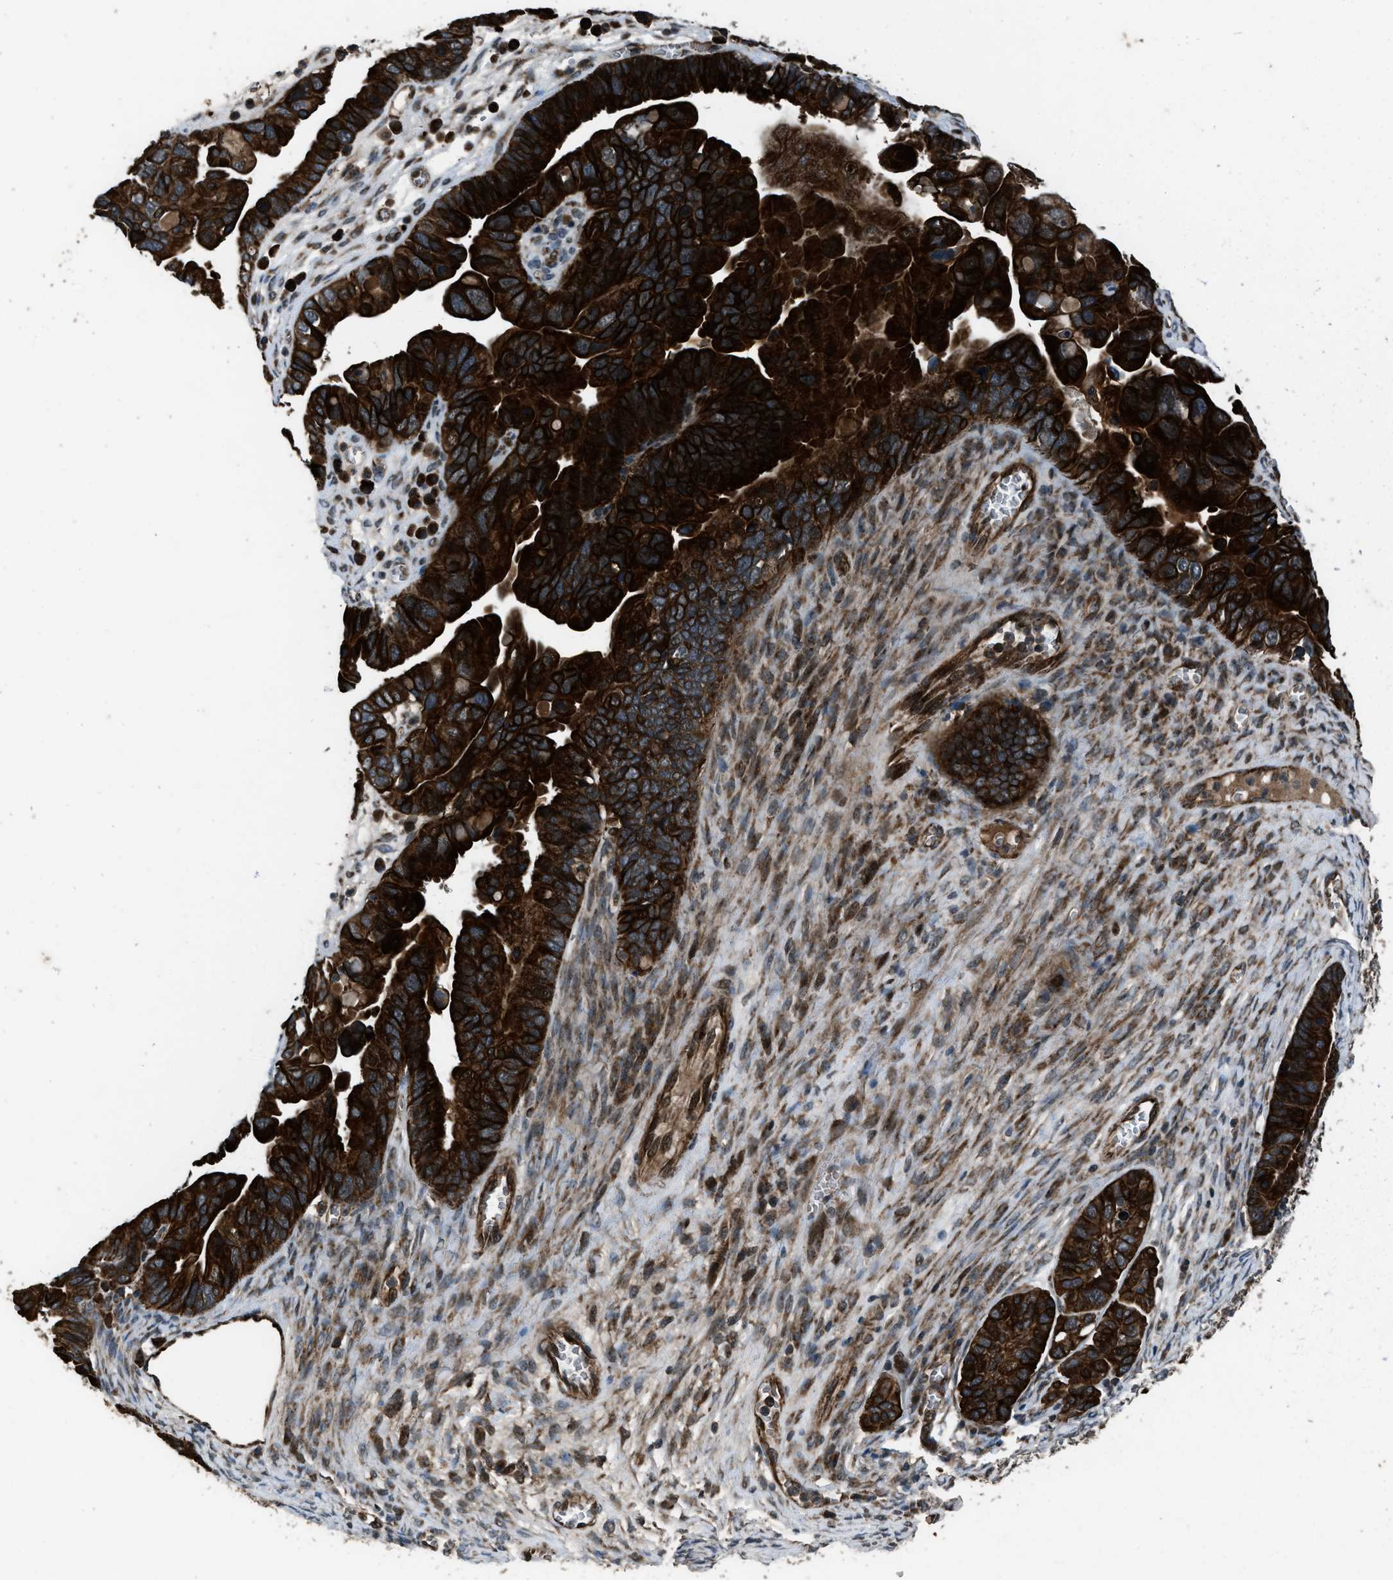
{"staining": {"intensity": "strong", "quantity": ">75%", "location": "cytoplasmic/membranous"}, "tissue": "ovarian cancer", "cell_type": "Tumor cells", "image_type": "cancer", "snomed": [{"axis": "morphology", "description": "Cystadenocarcinoma, serous, NOS"}, {"axis": "topography", "description": "Ovary"}], "caption": "About >75% of tumor cells in ovarian cancer show strong cytoplasmic/membranous protein positivity as visualized by brown immunohistochemical staining.", "gene": "IRAK4", "patient": {"sex": "female", "age": 56}}